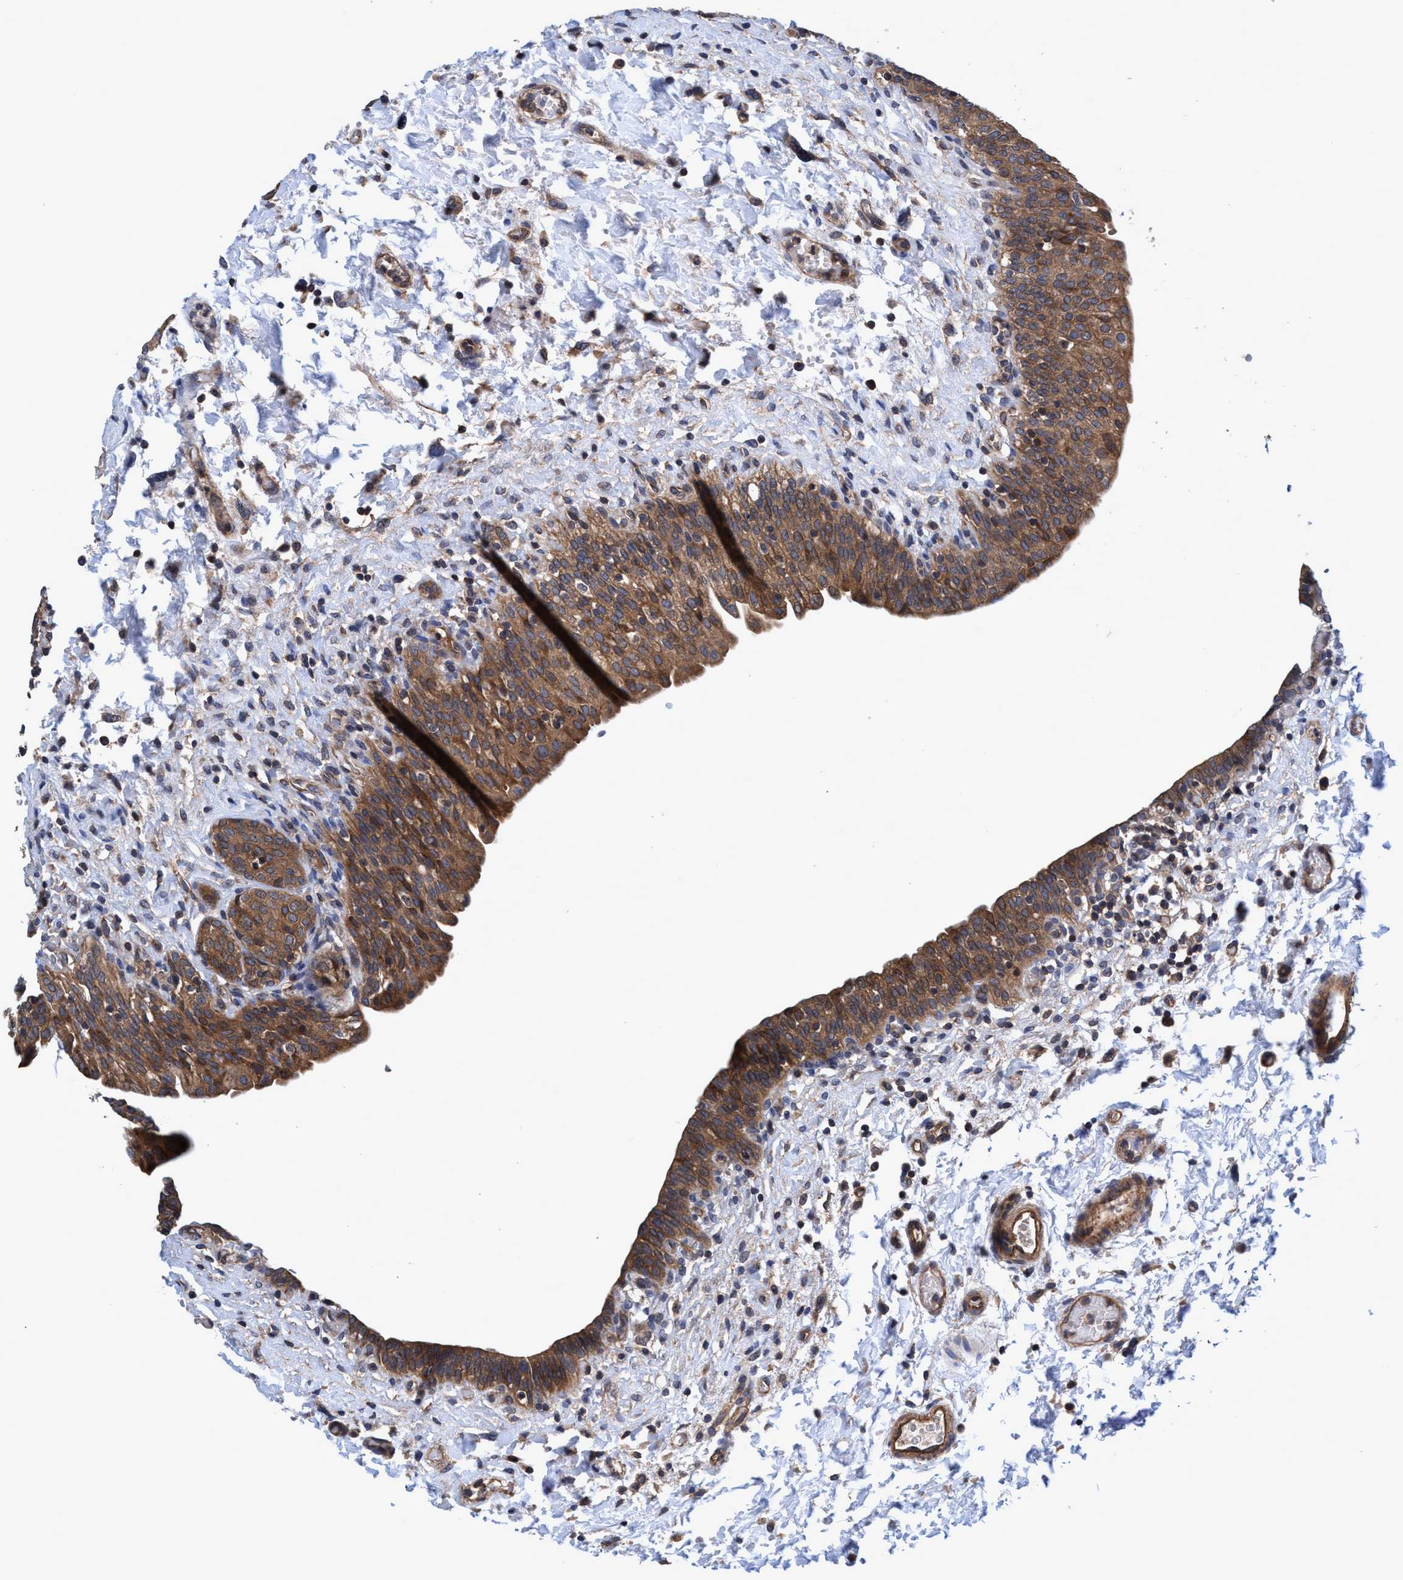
{"staining": {"intensity": "moderate", "quantity": ">75%", "location": "cytoplasmic/membranous"}, "tissue": "urinary bladder", "cell_type": "Urothelial cells", "image_type": "normal", "snomed": [{"axis": "morphology", "description": "Normal tissue, NOS"}, {"axis": "topography", "description": "Urinary bladder"}], "caption": "Protein analysis of benign urinary bladder shows moderate cytoplasmic/membranous expression in about >75% of urothelial cells.", "gene": "CALCOCO2", "patient": {"sex": "male", "age": 55}}